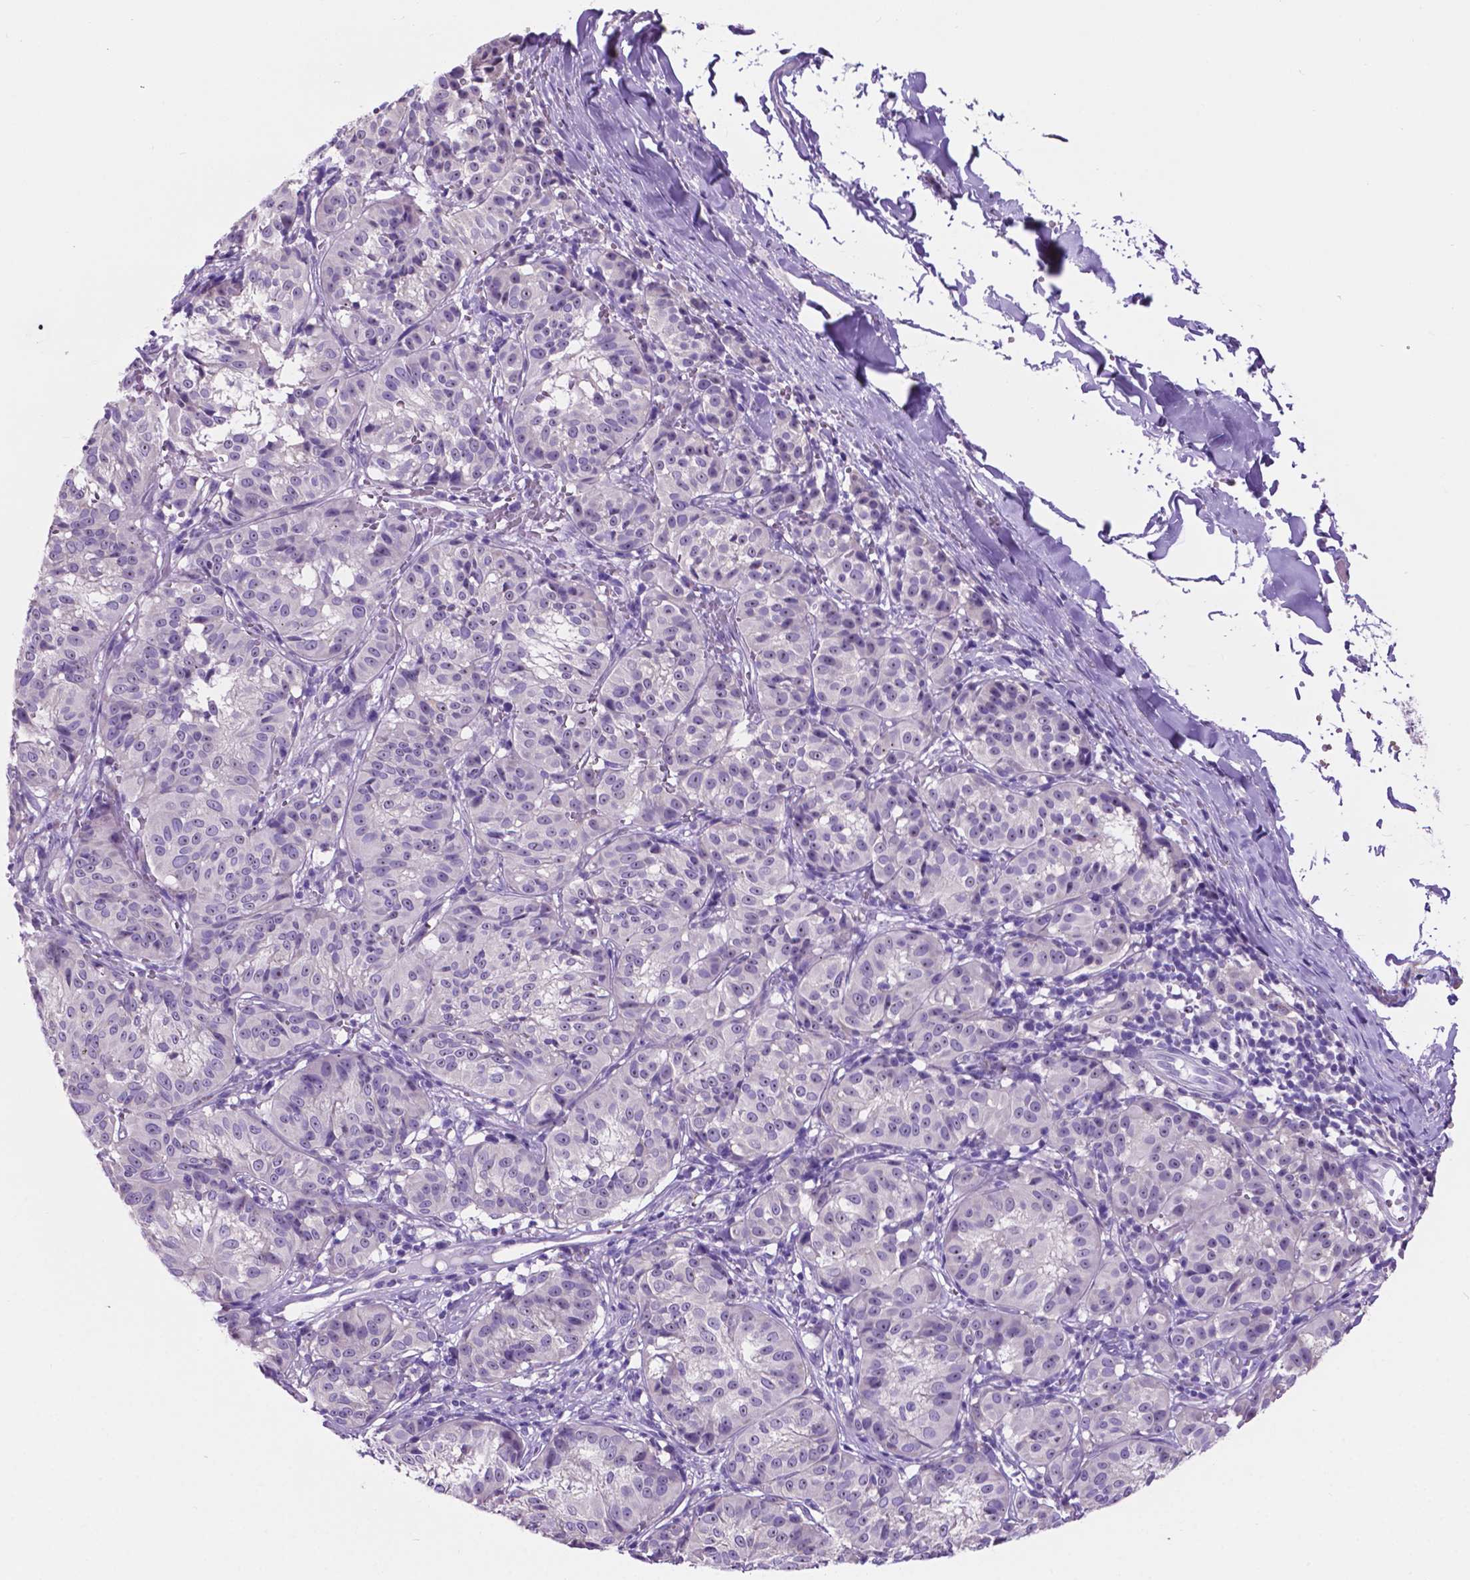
{"staining": {"intensity": "negative", "quantity": "none", "location": "none"}, "tissue": "melanoma", "cell_type": "Tumor cells", "image_type": "cancer", "snomed": [{"axis": "morphology", "description": "Malignant melanoma, NOS"}, {"axis": "topography", "description": "Skin"}], "caption": "Micrograph shows no significant protein staining in tumor cells of malignant melanoma. (Brightfield microscopy of DAB (3,3'-diaminobenzidine) immunohistochemistry at high magnification).", "gene": "SPDYA", "patient": {"sex": "female", "age": 72}}